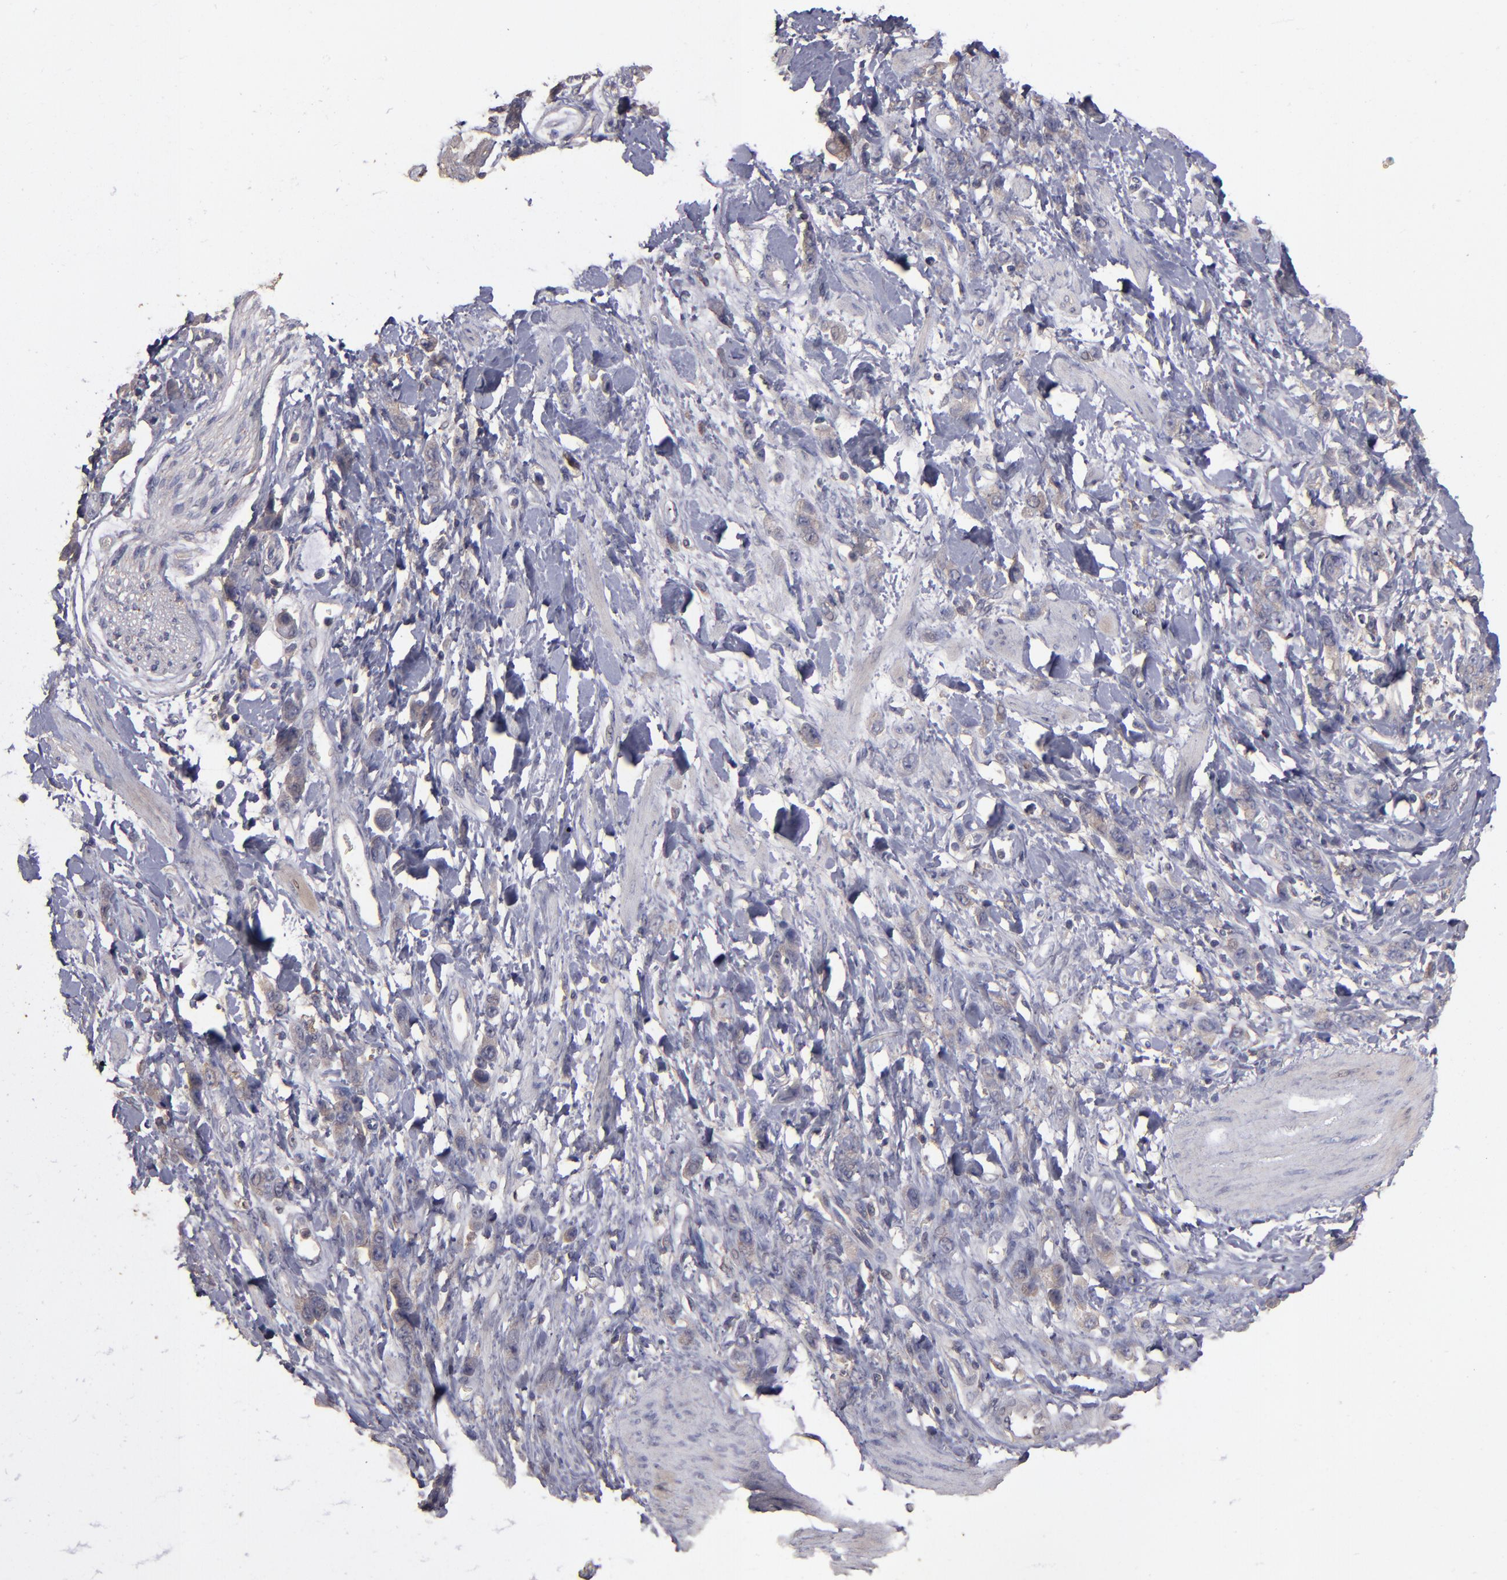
{"staining": {"intensity": "weak", "quantity": "25%-75%", "location": "cytoplasmic/membranous"}, "tissue": "stomach cancer", "cell_type": "Tumor cells", "image_type": "cancer", "snomed": [{"axis": "morphology", "description": "Normal tissue, NOS"}, {"axis": "morphology", "description": "Adenocarcinoma, NOS"}, {"axis": "topography", "description": "Stomach"}], "caption": "Stomach cancer stained for a protein (brown) reveals weak cytoplasmic/membranous positive staining in approximately 25%-75% of tumor cells.", "gene": "FAT1", "patient": {"sex": "male", "age": 82}}